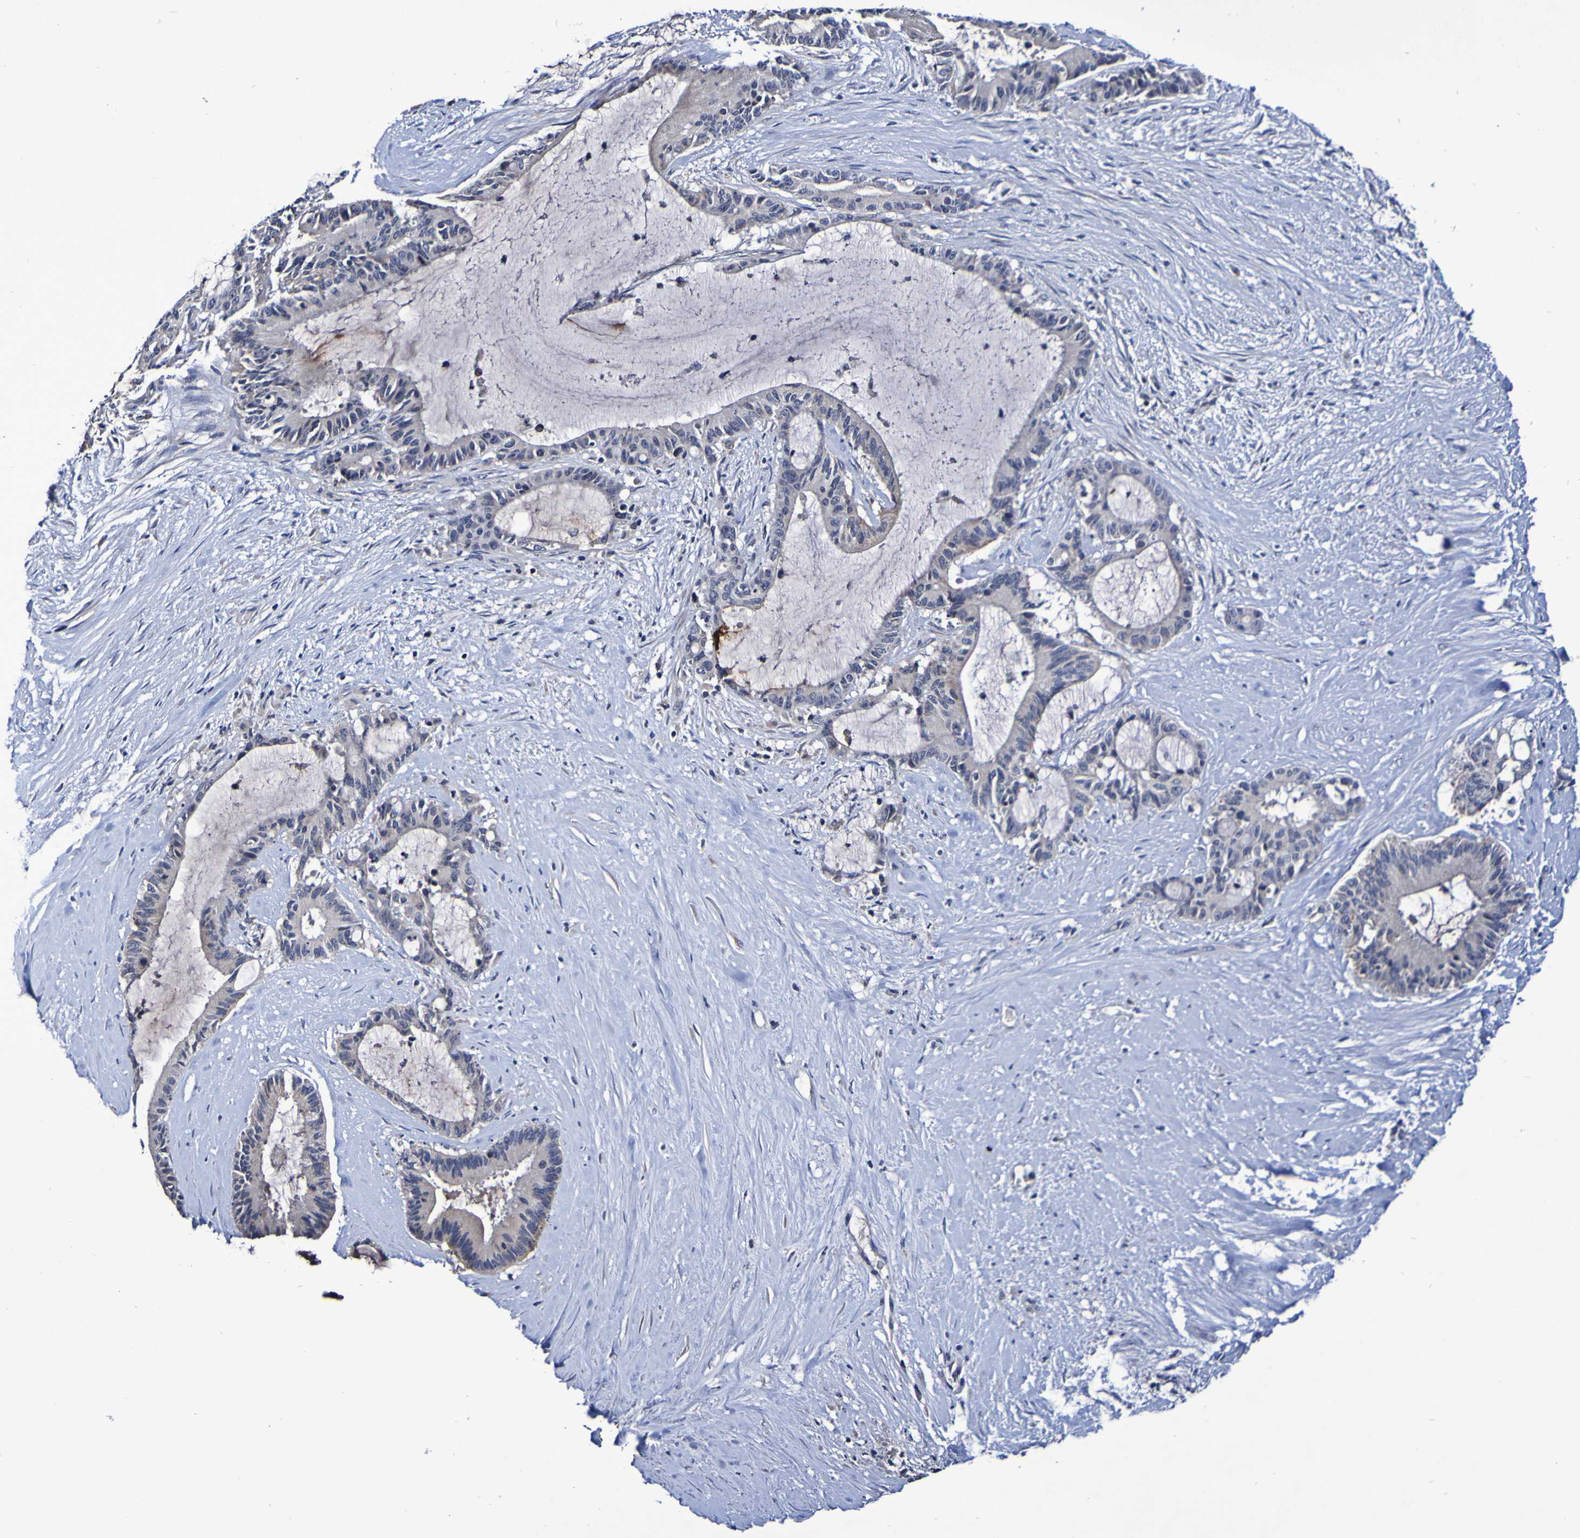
{"staining": {"intensity": "negative", "quantity": "none", "location": "none"}, "tissue": "liver cancer", "cell_type": "Tumor cells", "image_type": "cancer", "snomed": [{"axis": "morphology", "description": "Cholangiocarcinoma"}, {"axis": "topography", "description": "Liver"}], "caption": "Tumor cells are negative for brown protein staining in liver cancer (cholangiocarcinoma).", "gene": "PTP4A2", "patient": {"sex": "female", "age": 73}}